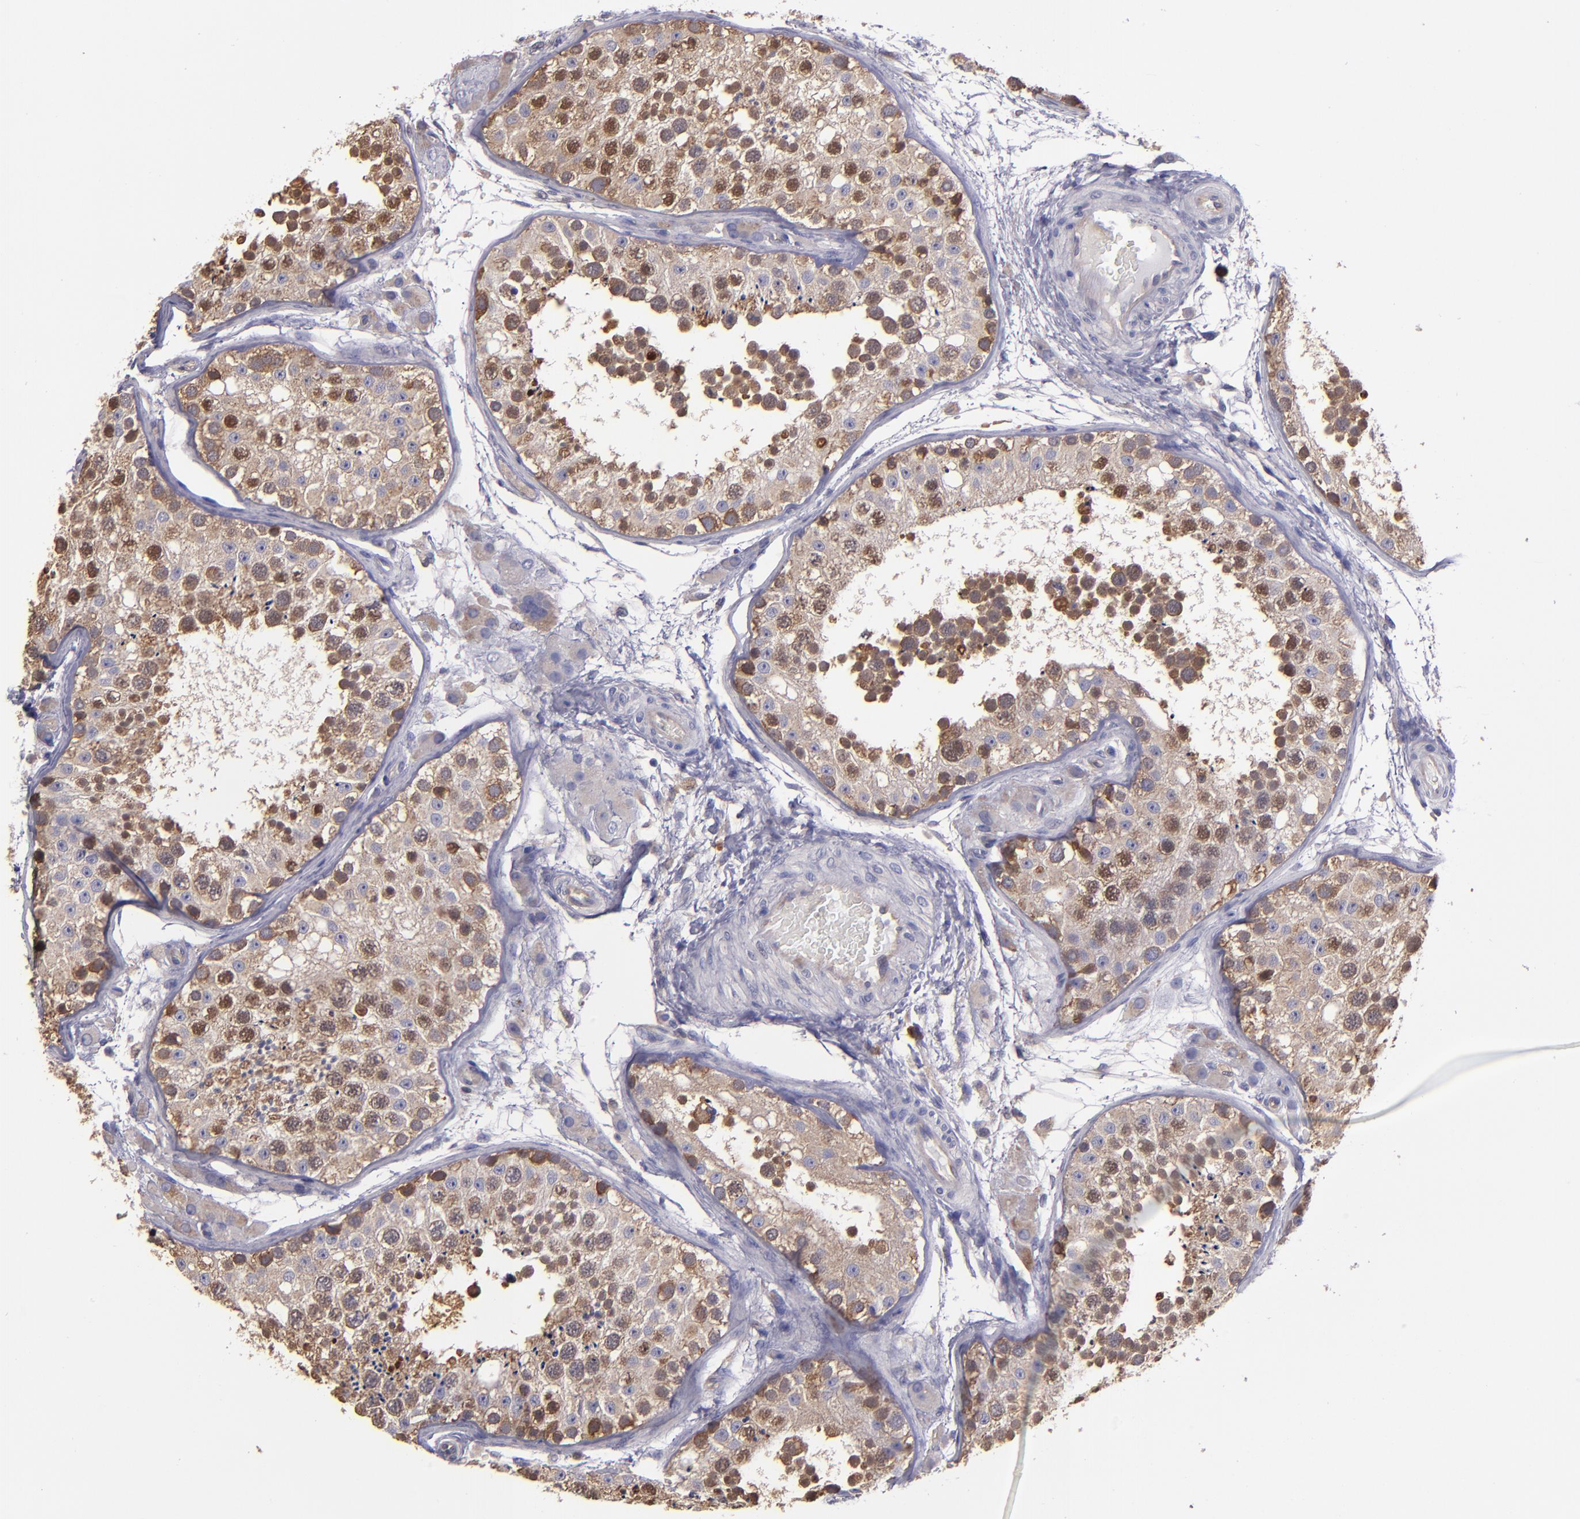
{"staining": {"intensity": "moderate", "quantity": "25%-75%", "location": "cytoplasmic/membranous"}, "tissue": "testis", "cell_type": "Cells in seminiferous ducts", "image_type": "normal", "snomed": [{"axis": "morphology", "description": "Normal tissue, NOS"}, {"axis": "topography", "description": "Testis"}], "caption": "Brown immunohistochemical staining in benign human testis reveals moderate cytoplasmic/membranous positivity in about 25%-75% of cells in seminiferous ducts.", "gene": "CARS1", "patient": {"sex": "male", "age": 26}}